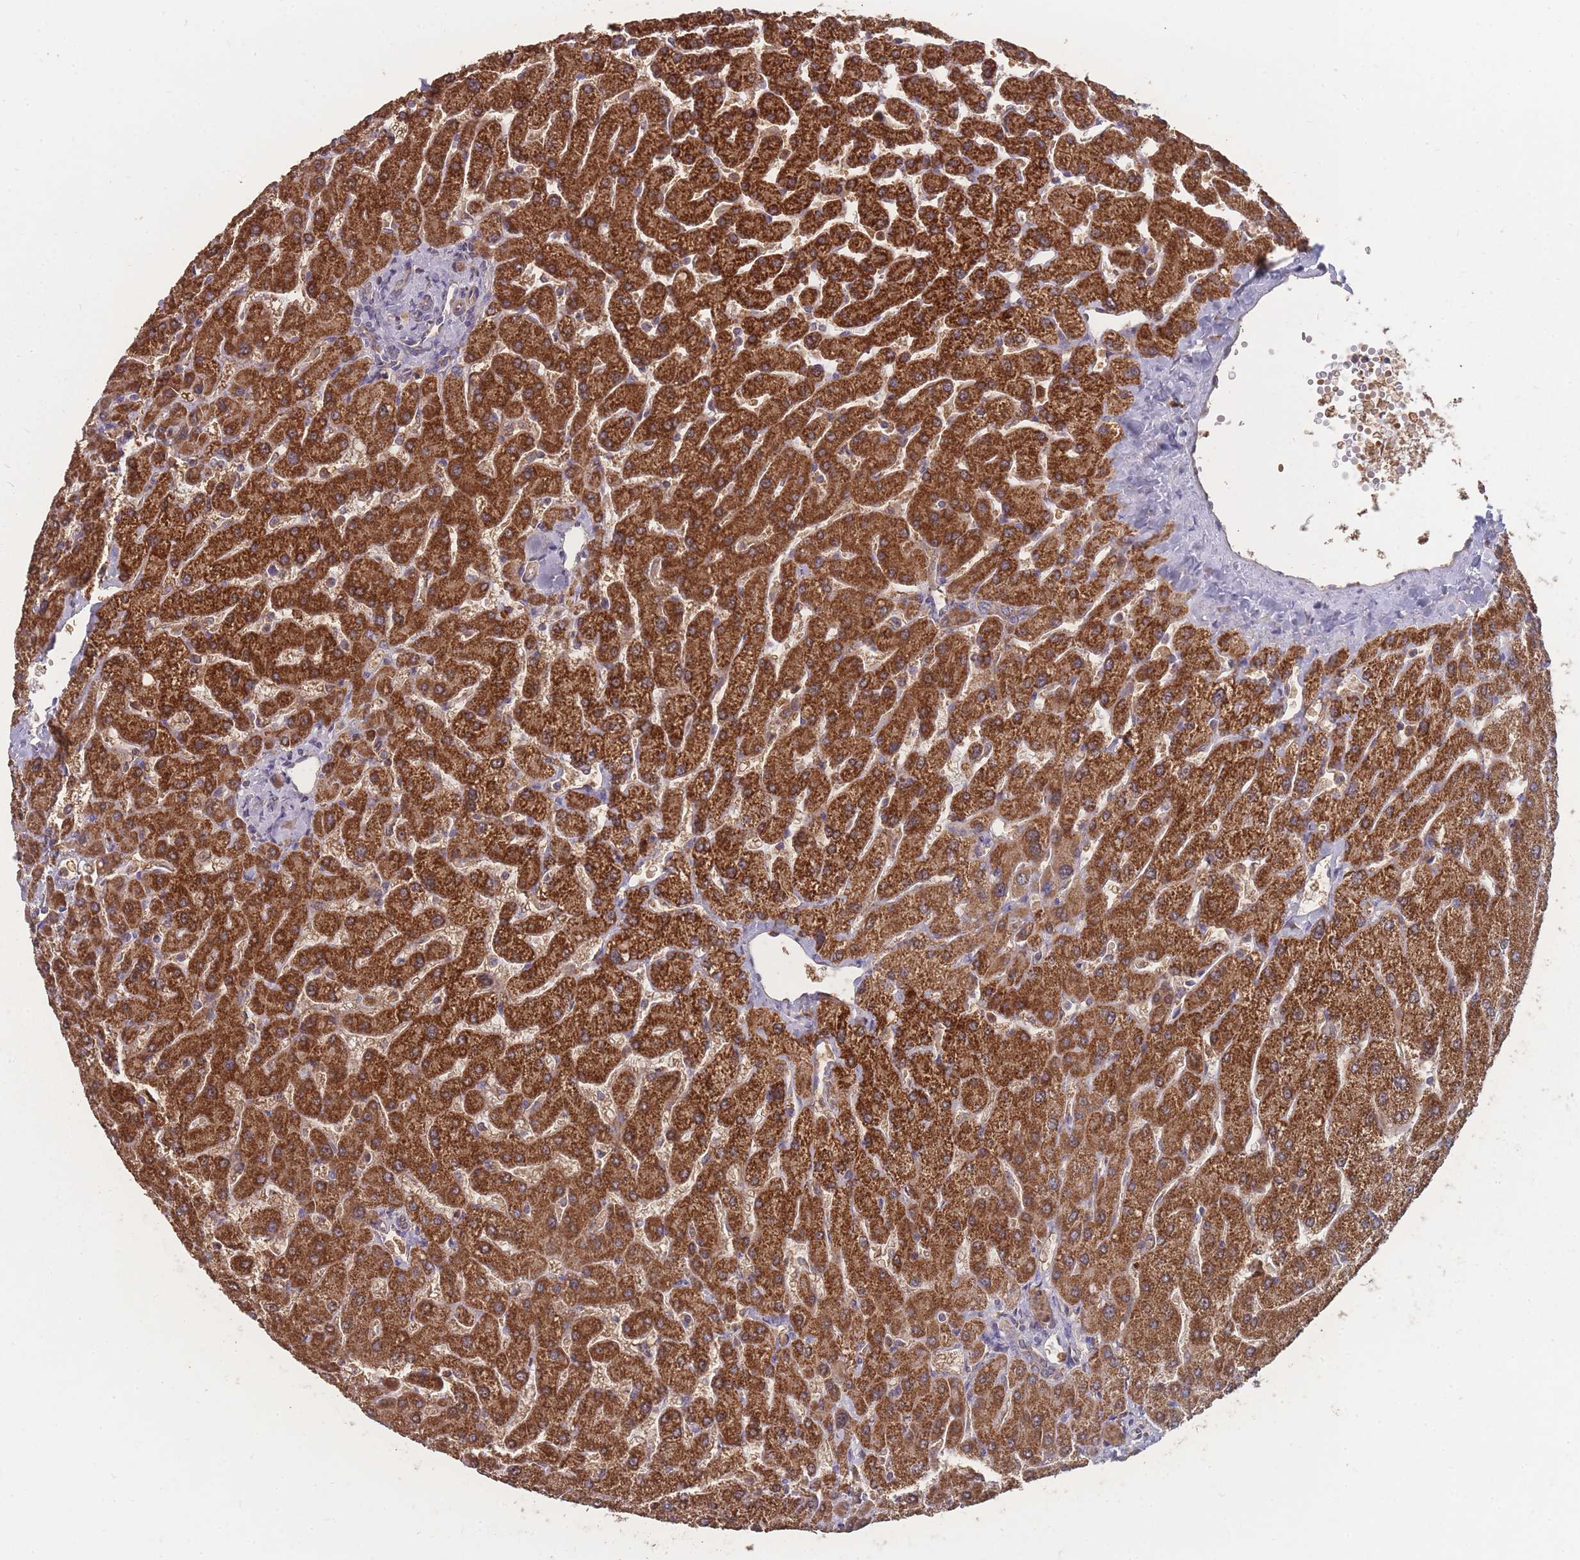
{"staining": {"intensity": "weak", "quantity": ">75%", "location": "cytoplasmic/membranous"}, "tissue": "liver", "cell_type": "Cholangiocytes", "image_type": "normal", "snomed": [{"axis": "morphology", "description": "Normal tissue, NOS"}, {"axis": "topography", "description": "Liver"}], "caption": "The micrograph demonstrates a brown stain indicating the presence of a protein in the cytoplasmic/membranous of cholangiocytes in liver.", "gene": "SLC35B4", "patient": {"sex": "male", "age": 55}}